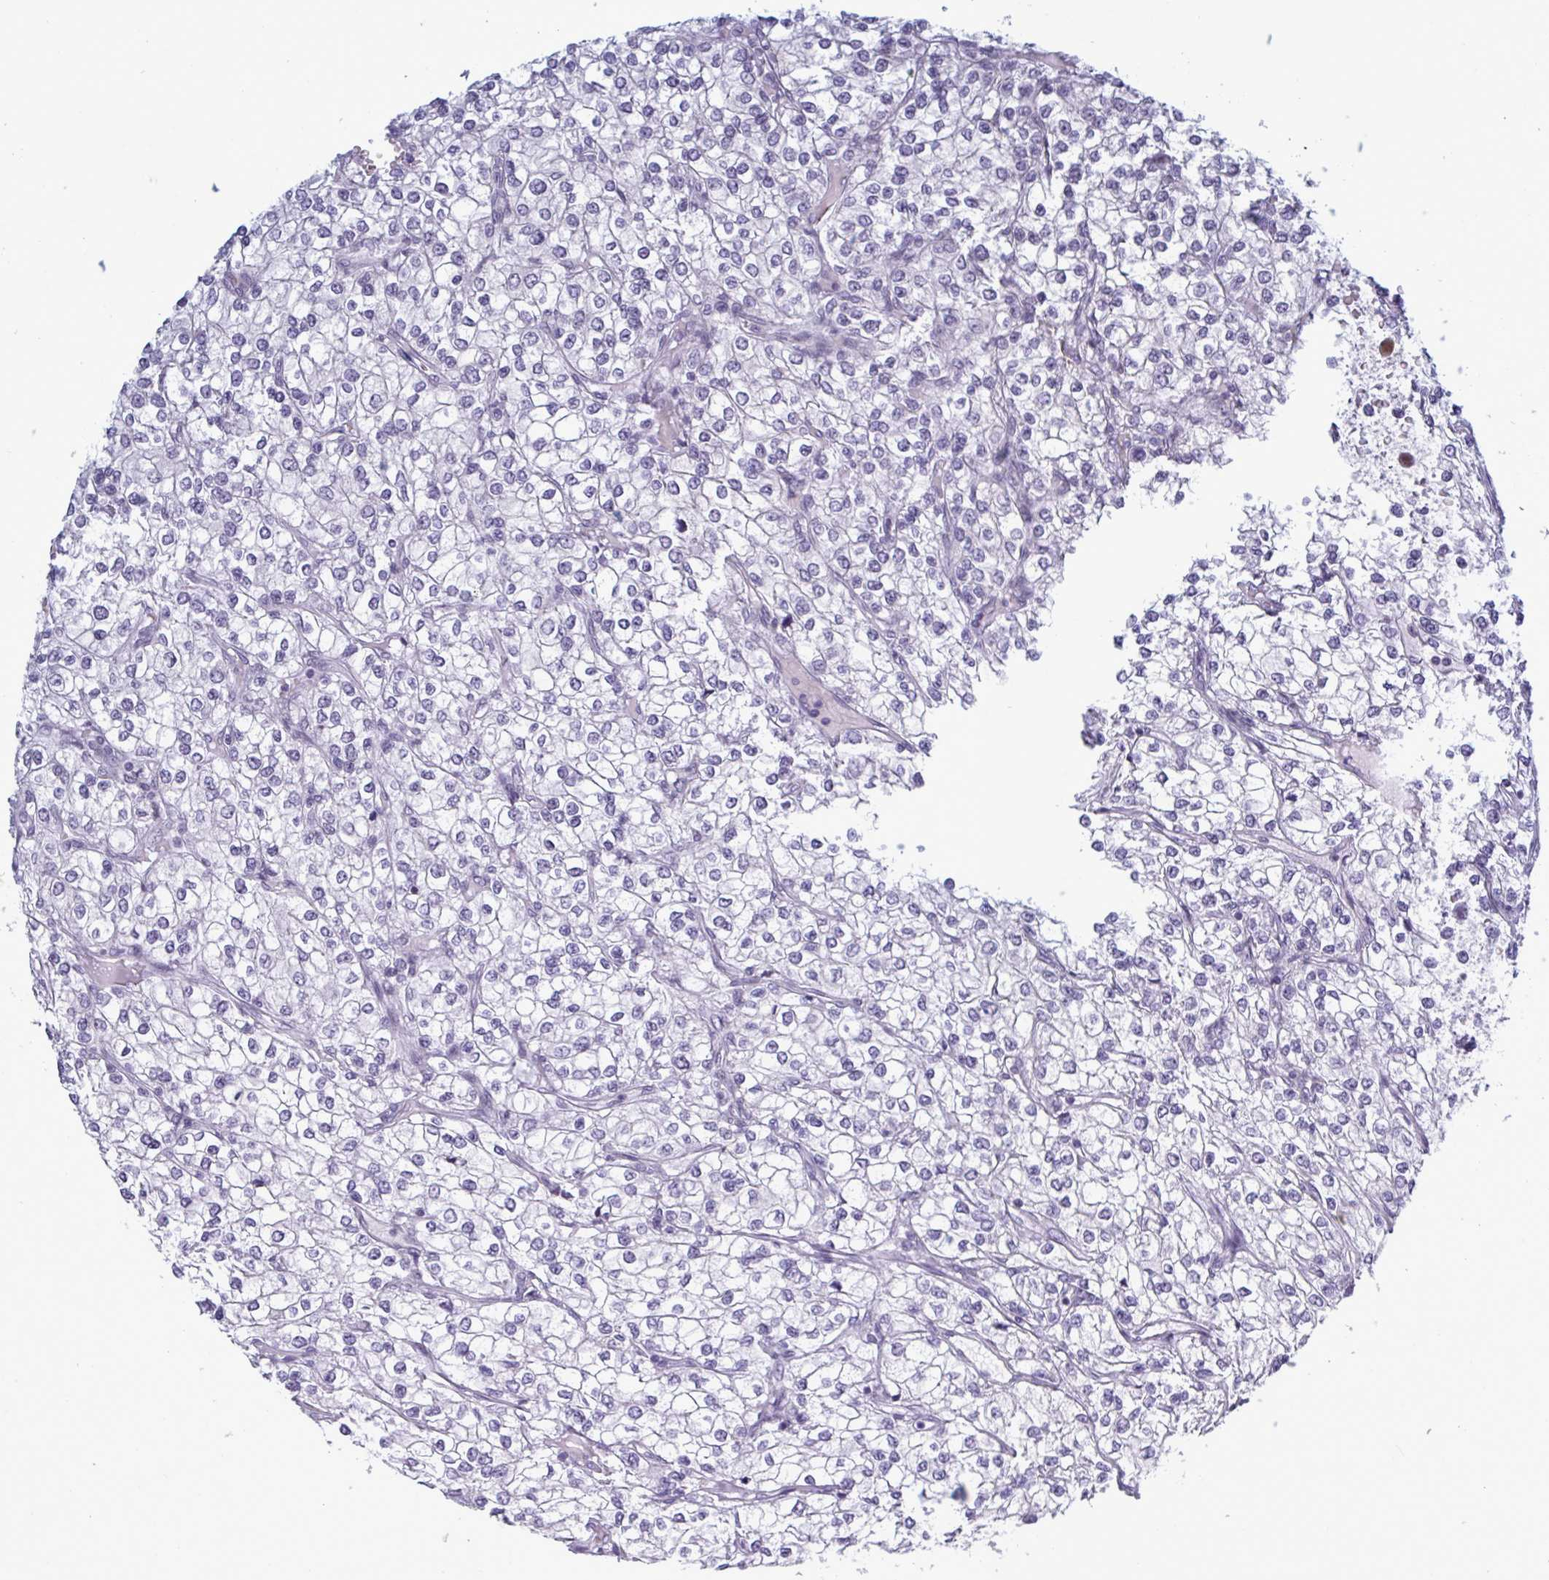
{"staining": {"intensity": "negative", "quantity": "none", "location": "none"}, "tissue": "renal cancer", "cell_type": "Tumor cells", "image_type": "cancer", "snomed": [{"axis": "morphology", "description": "Adenocarcinoma, NOS"}, {"axis": "topography", "description": "Kidney"}], "caption": "Adenocarcinoma (renal) was stained to show a protein in brown. There is no significant expression in tumor cells.", "gene": "PPP1R10", "patient": {"sex": "male", "age": 80}}